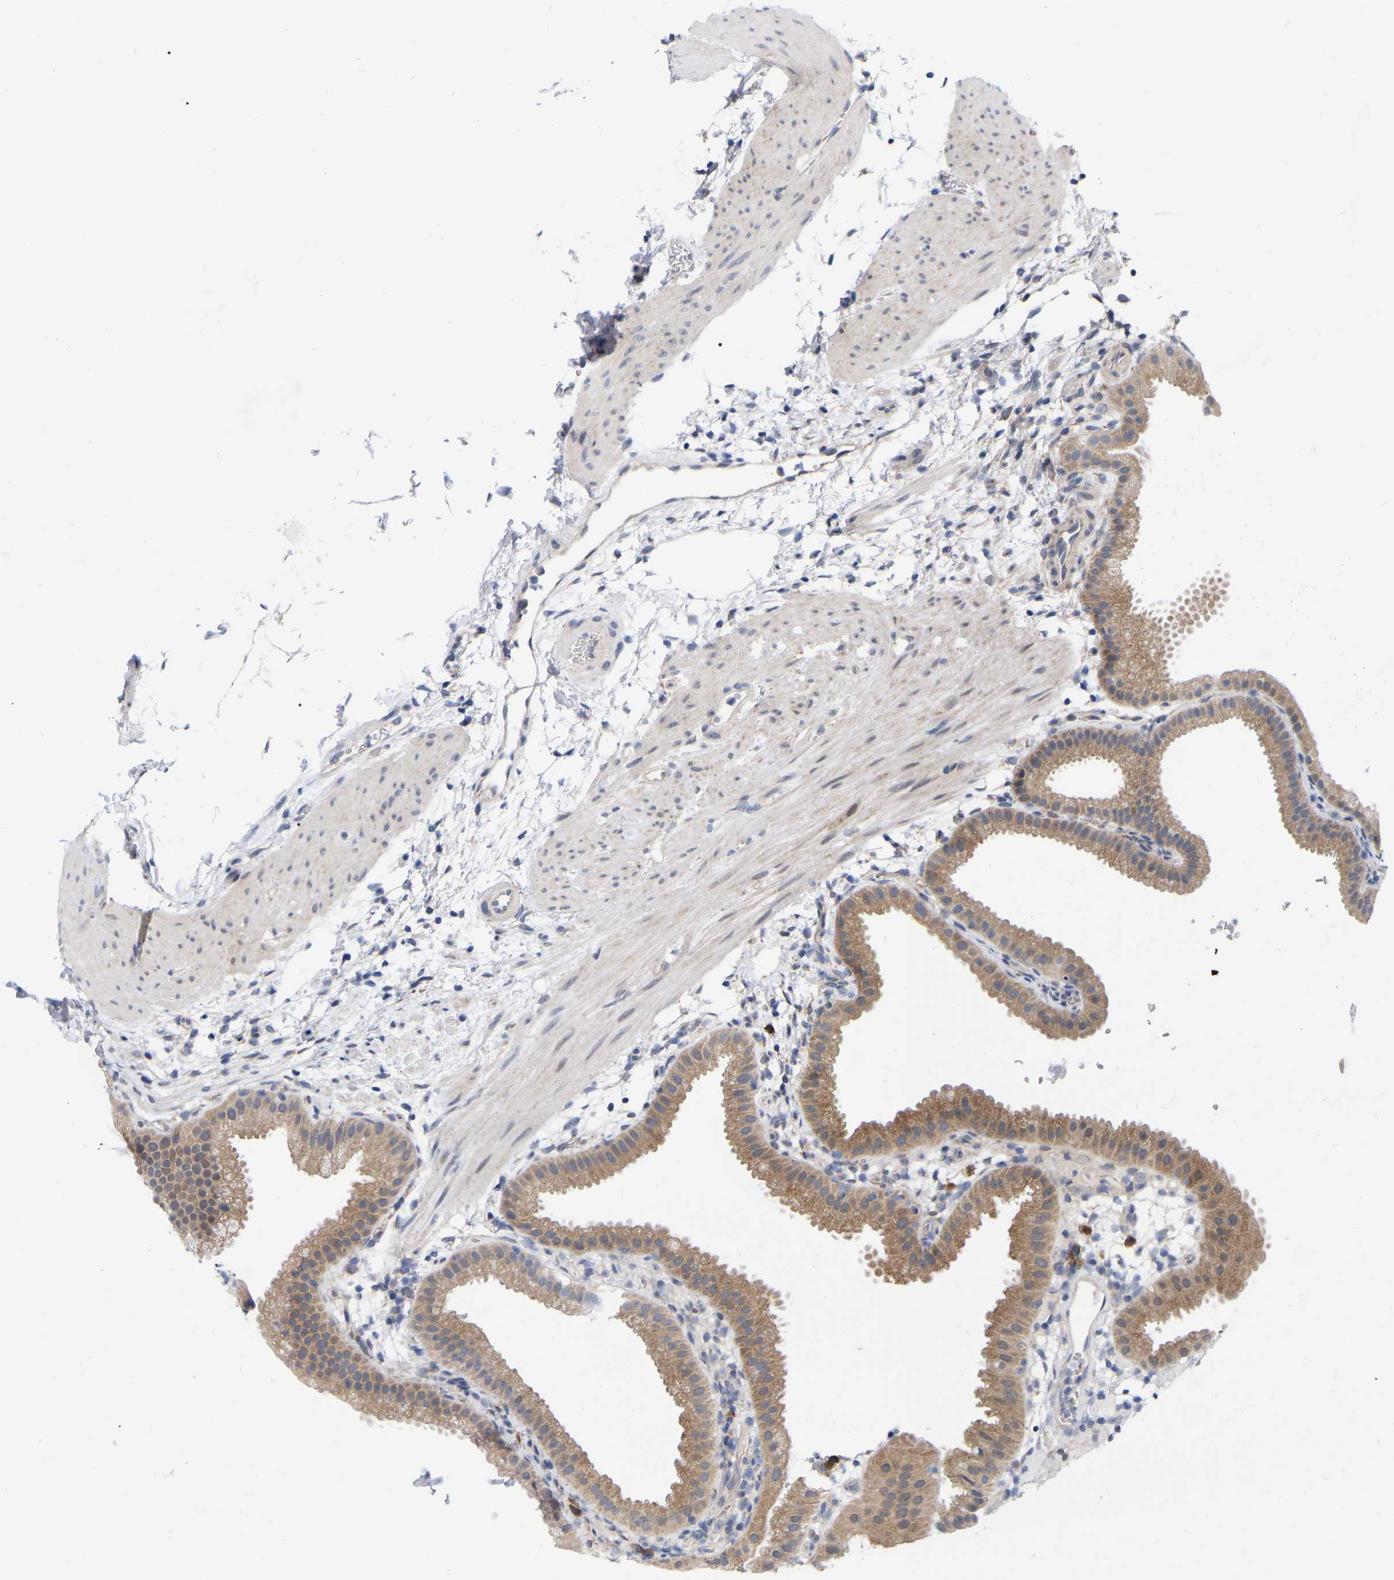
{"staining": {"intensity": "moderate", "quantity": ">75%", "location": "cytoplasmic/membranous"}, "tissue": "gallbladder", "cell_type": "Glandular cells", "image_type": "normal", "snomed": [{"axis": "morphology", "description": "Normal tissue, NOS"}, {"axis": "topography", "description": "Gallbladder"}], "caption": "The image shows a brown stain indicating the presence of a protein in the cytoplasmic/membranous of glandular cells in gallbladder.", "gene": "UBE4B", "patient": {"sex": "female", "age": 64}}